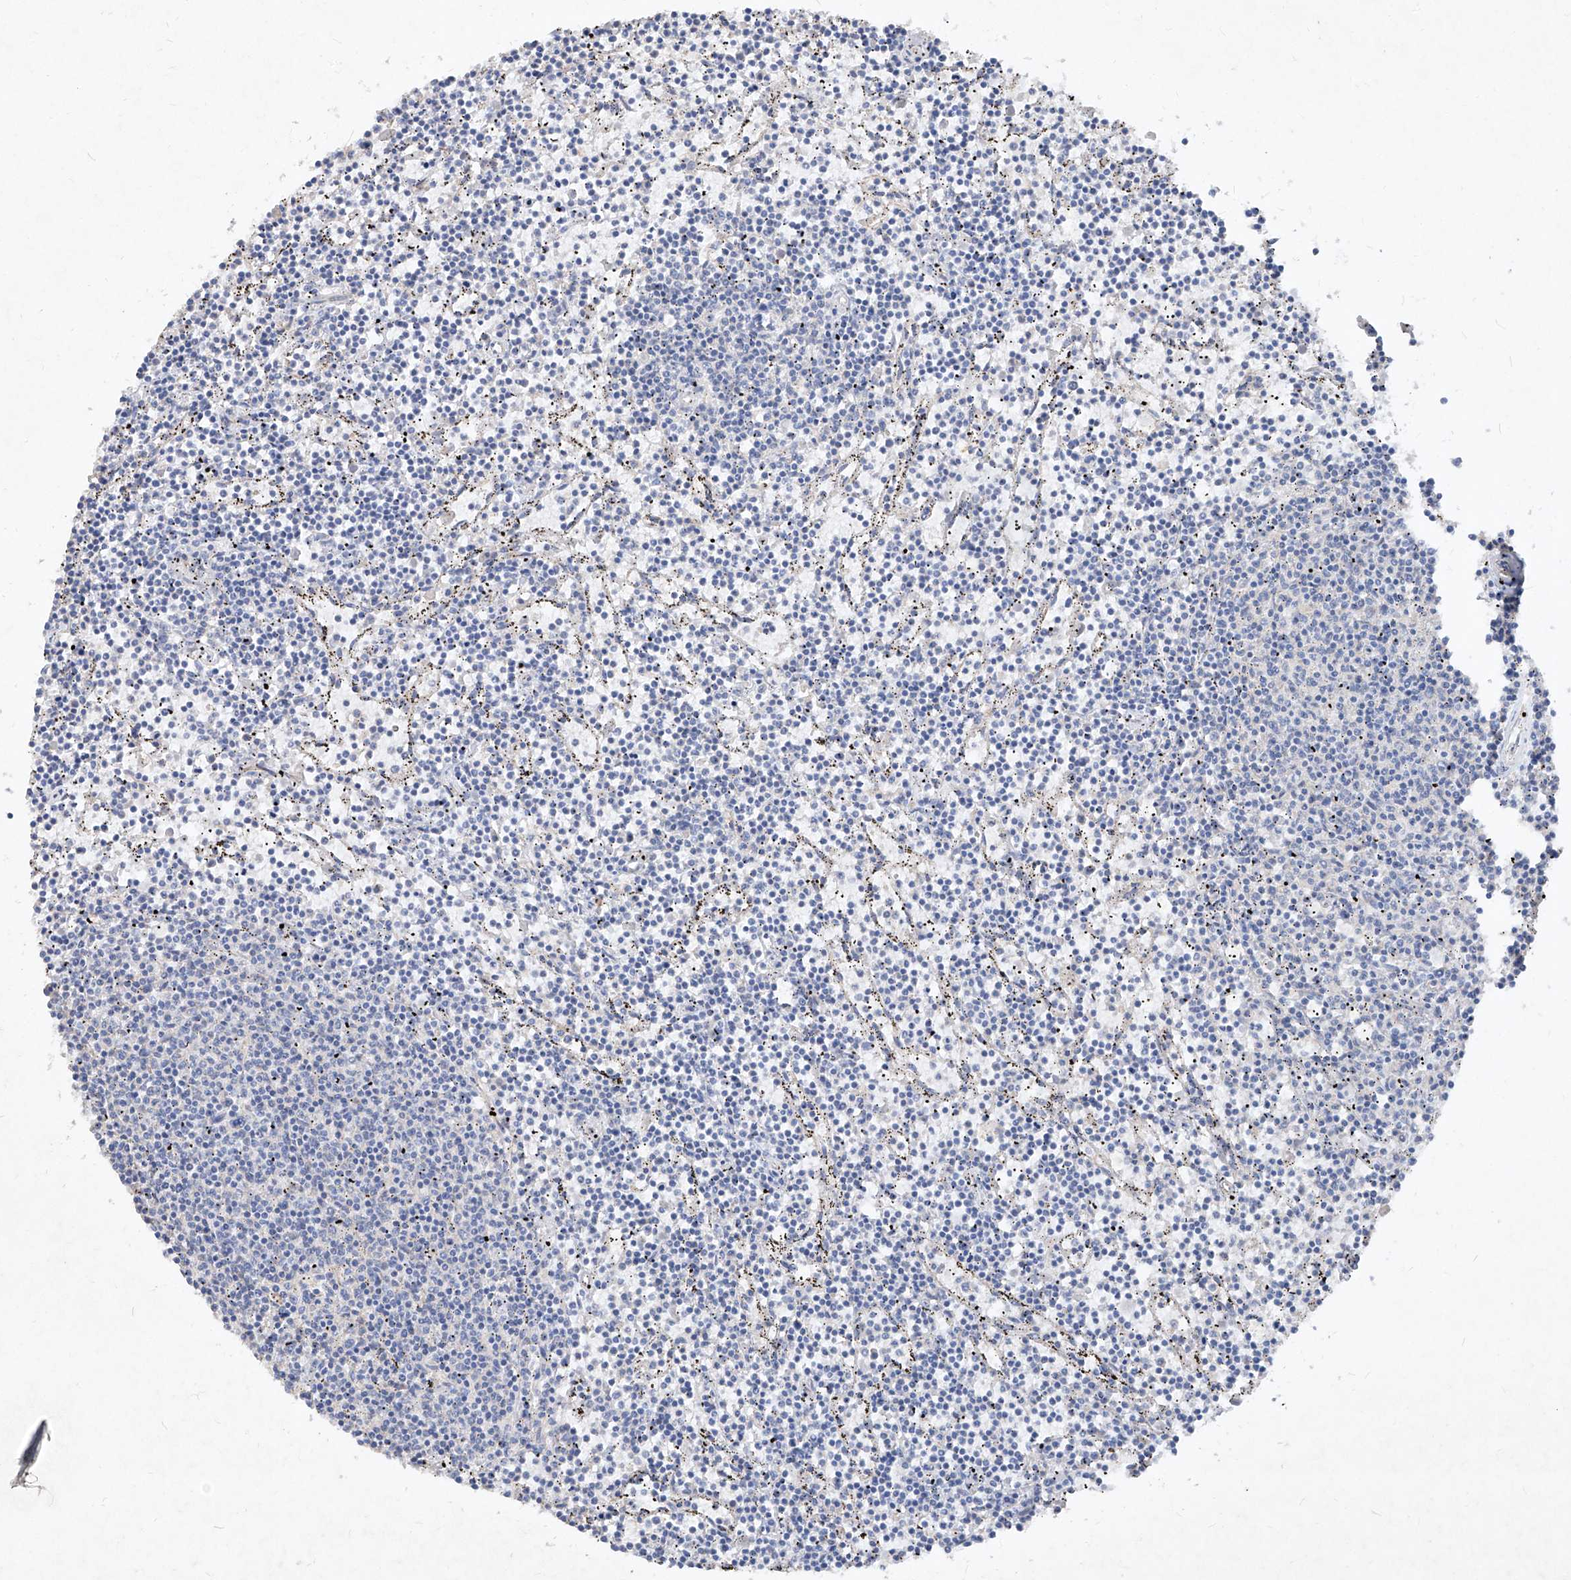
{"staining": {"intensity": "negative", "quantity": "none", "location": "none"}, "tissue": "lymphoma", "cell_type": "Tumor cells", "image_type": "cancer", "snomed": [{"axis": "morphology", "description": "Malignant lymphoma, non-Hodgkin's type, Low grade"}, {"axis": "topography", "description": "Spleen"}], "caption": "DAB (3,3'-diaminobenzidine) immunohistochemical staining of human malignant lymphoma, non-Hodgkin's type (low-grade) shows no significant positivity in tumor cells. Brightfield microscopy of IHC stained with DAB (3,3'-diaminobenzidine) (brown) and hematoxylin (blue), captured at high magnification.", "gene": "ABCD3", "patient": {"sex": "female", "age": 50}}